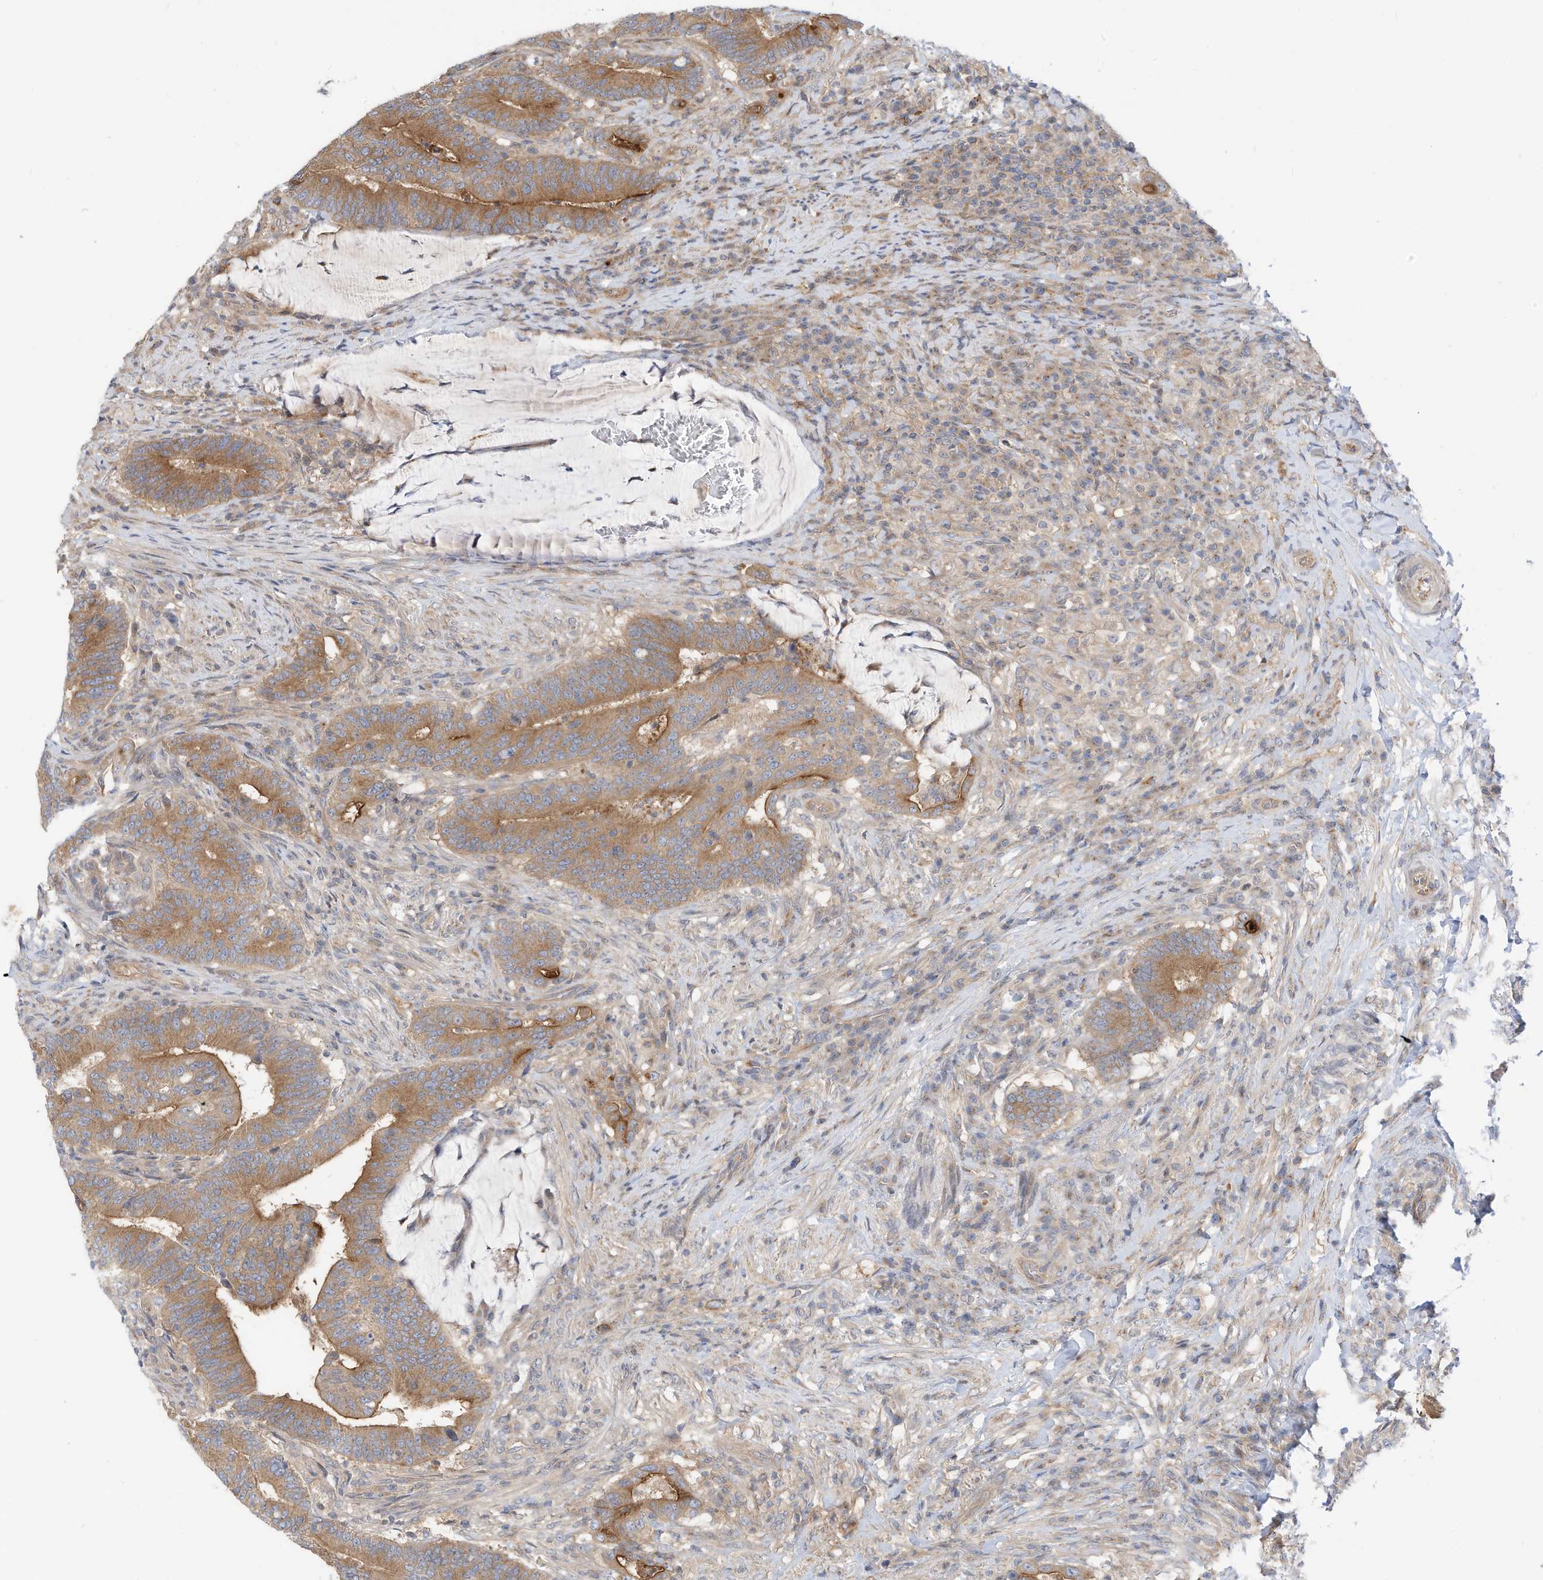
{"staining": {"intensity": "moderate", "quantity": ">75%", "location": "cytoplasmic/membranous"}, "tissue": "colorectal cancer", "cell_type": "Tumor cells", "image_type": "cancer", "snomed": [{"axis": "morphology", "description": "Adenocarcinoma, NOS"}, {"axis": "topography", "description": "Colon"}], "caption": "Protein expression analysis of colorectal adenocarcinoma reveals moderate cytoplasmic/membranous expression in approximately >75% of tumor cells. The protein is shown in brown color, while the nuclei are stained blue.", "gene": "OFD1", "patient": {"sex": "female", "age": 66}}